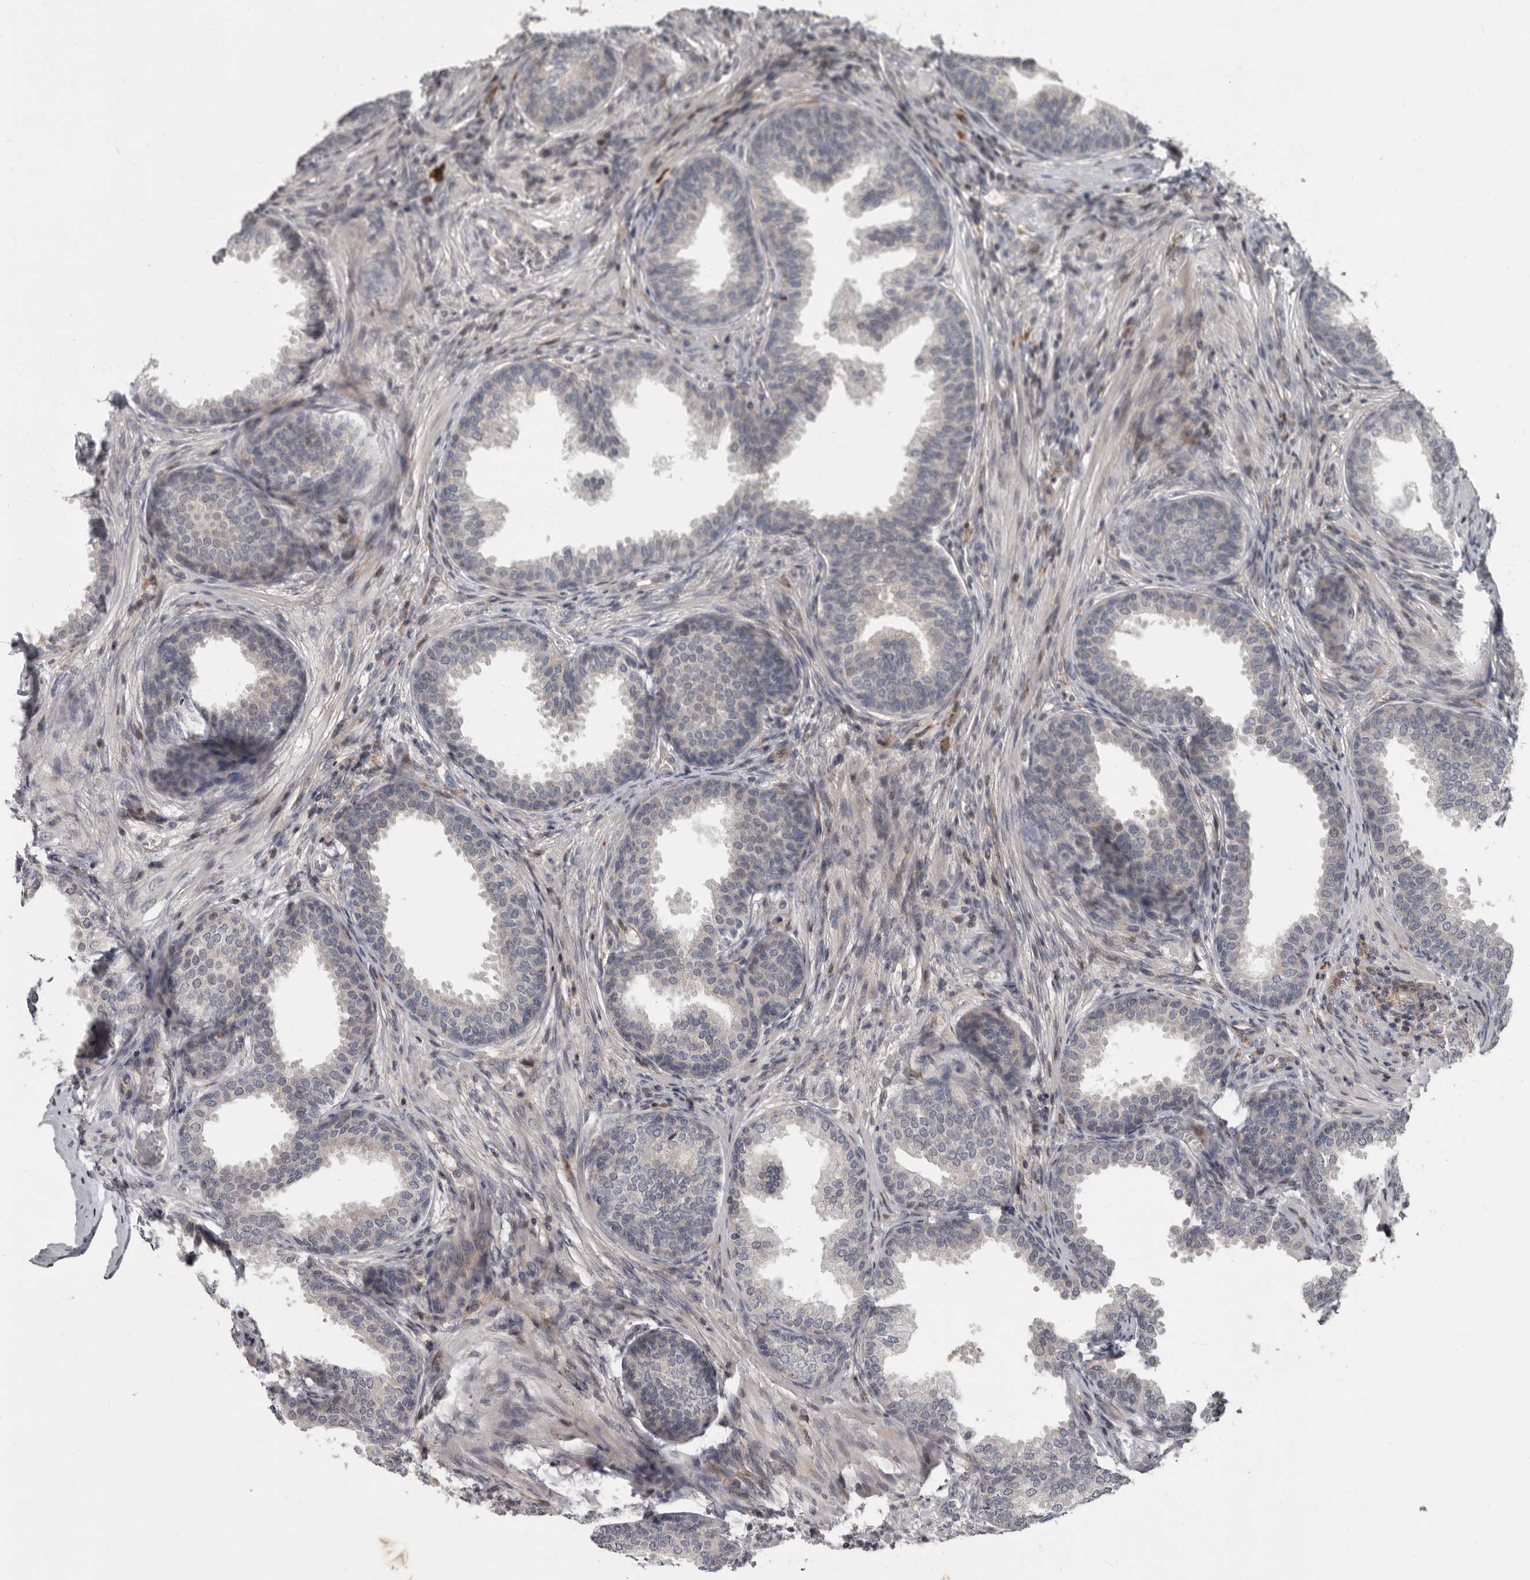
{"staining": {"intensity": "weak", "quantity": "<25%", "location": "cytoplasmic/membranous"}, "tissue": "prostate", "cell_type": "Glandular cells", "image_type": "normal", "snomed": [{"axis": "morphology", "description": "Normal tissue, NOS"}, {"axis": "topography", "description": "Prostate"}], "caption": "A histopathology image of human prostate is negative for staining in glandular cells.", "gene": "FGFR4", "patient": {"sex": "male", "age": 76}}